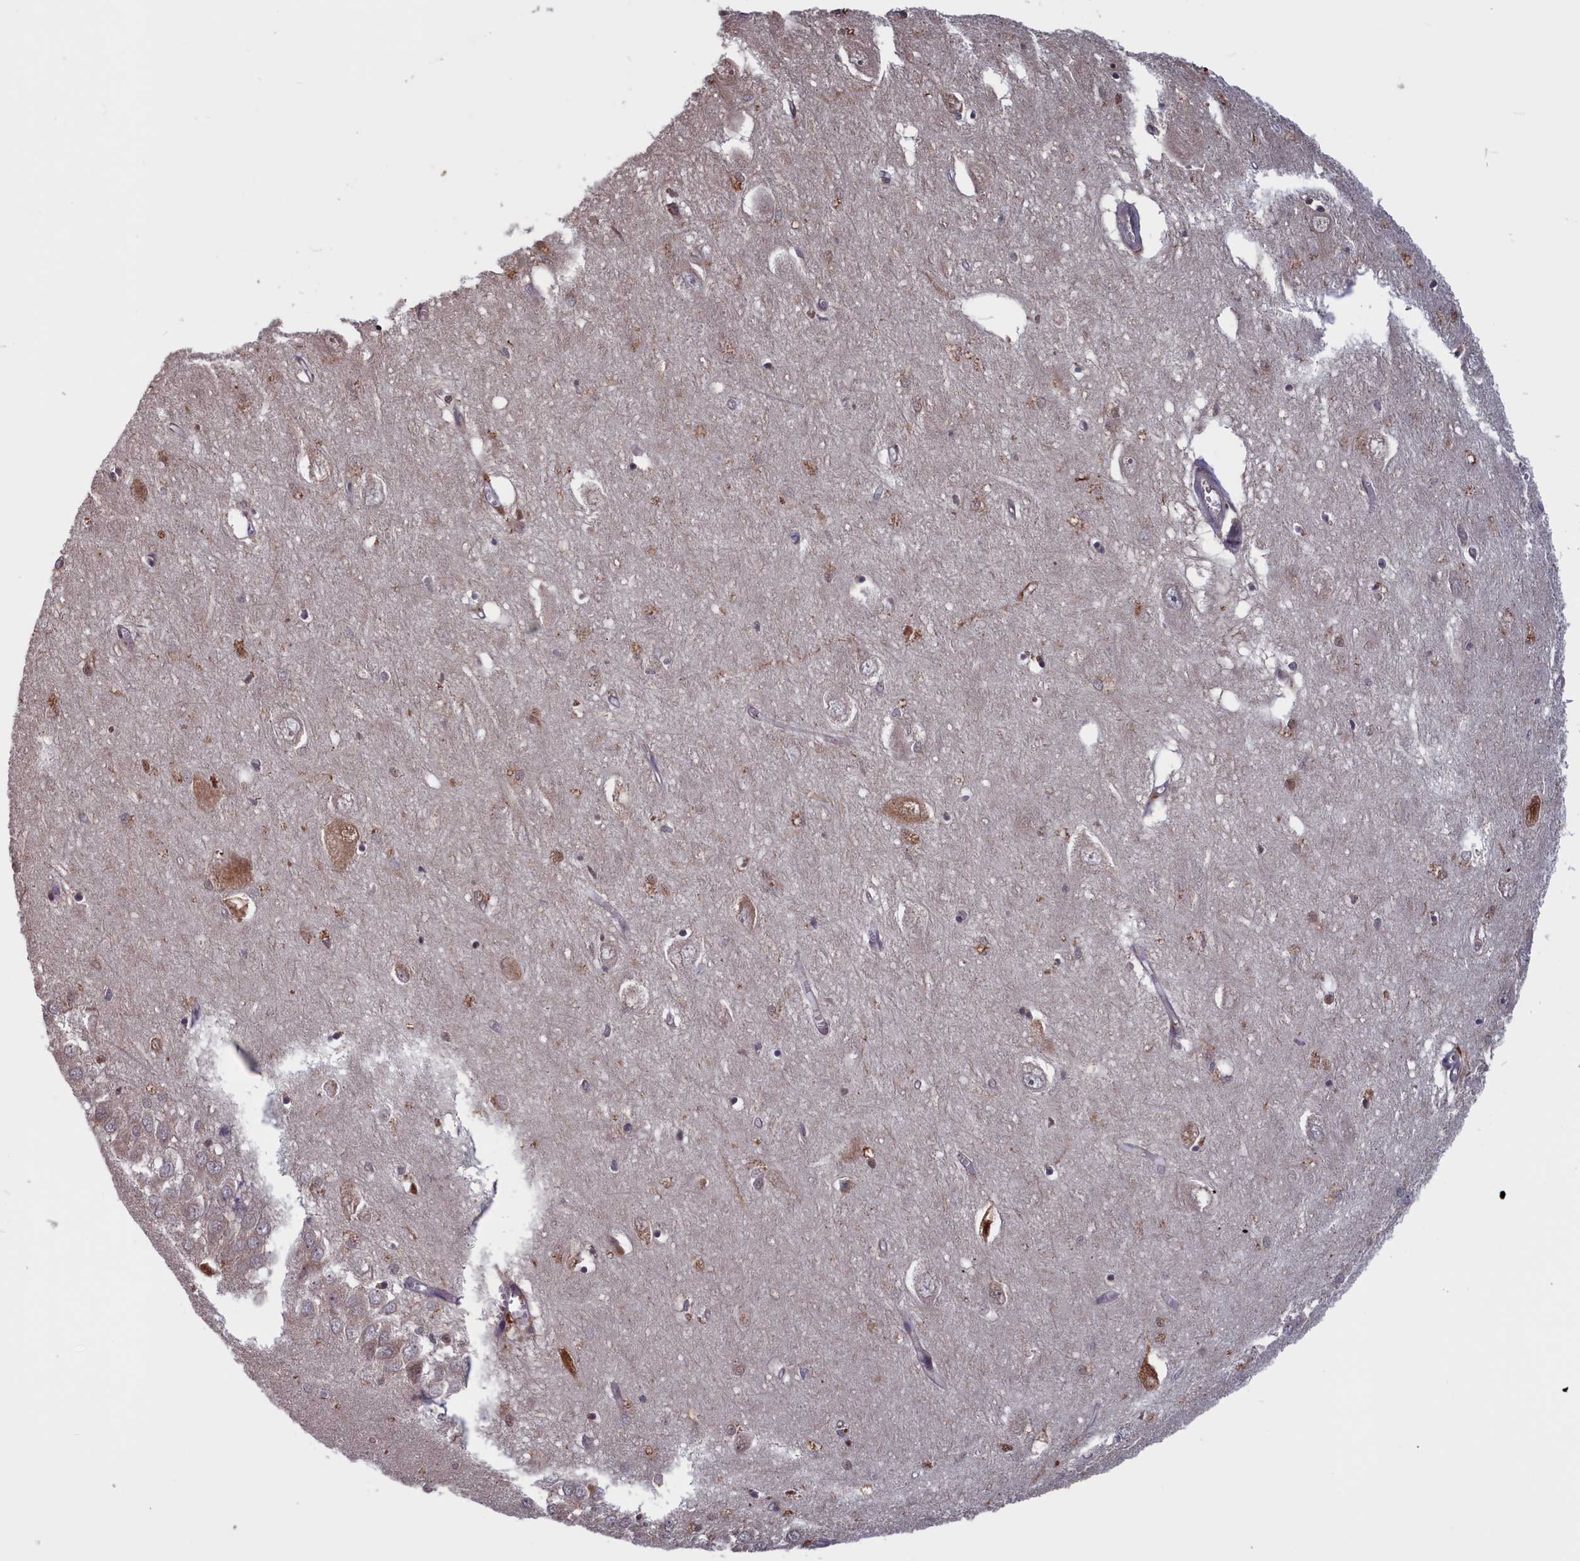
{"staining": {"intensity": "negative", "quantity": "none", "location": "none"}, "tissue": "hippocampus", "cell_type": "Glial cells", "image_type": "normal", "snomed": [{"axis": "morphology", "description": "Normal tissue, NOS"}, {"axis": "topography", "description": "Hippocampus"}], "caption": "A high-resolution photomicrograph shows immunohistochemistry staining of normal hippocampus, which exhibits no significant expression in glial cells. The staining was performed using DAB to visualize the protein expression in brown, while the nuclei were stained in blue with hematoxylin (Magnification: 20x).", "gene": "CACTIN", "patient": {"sex": "female", "age": 64}}